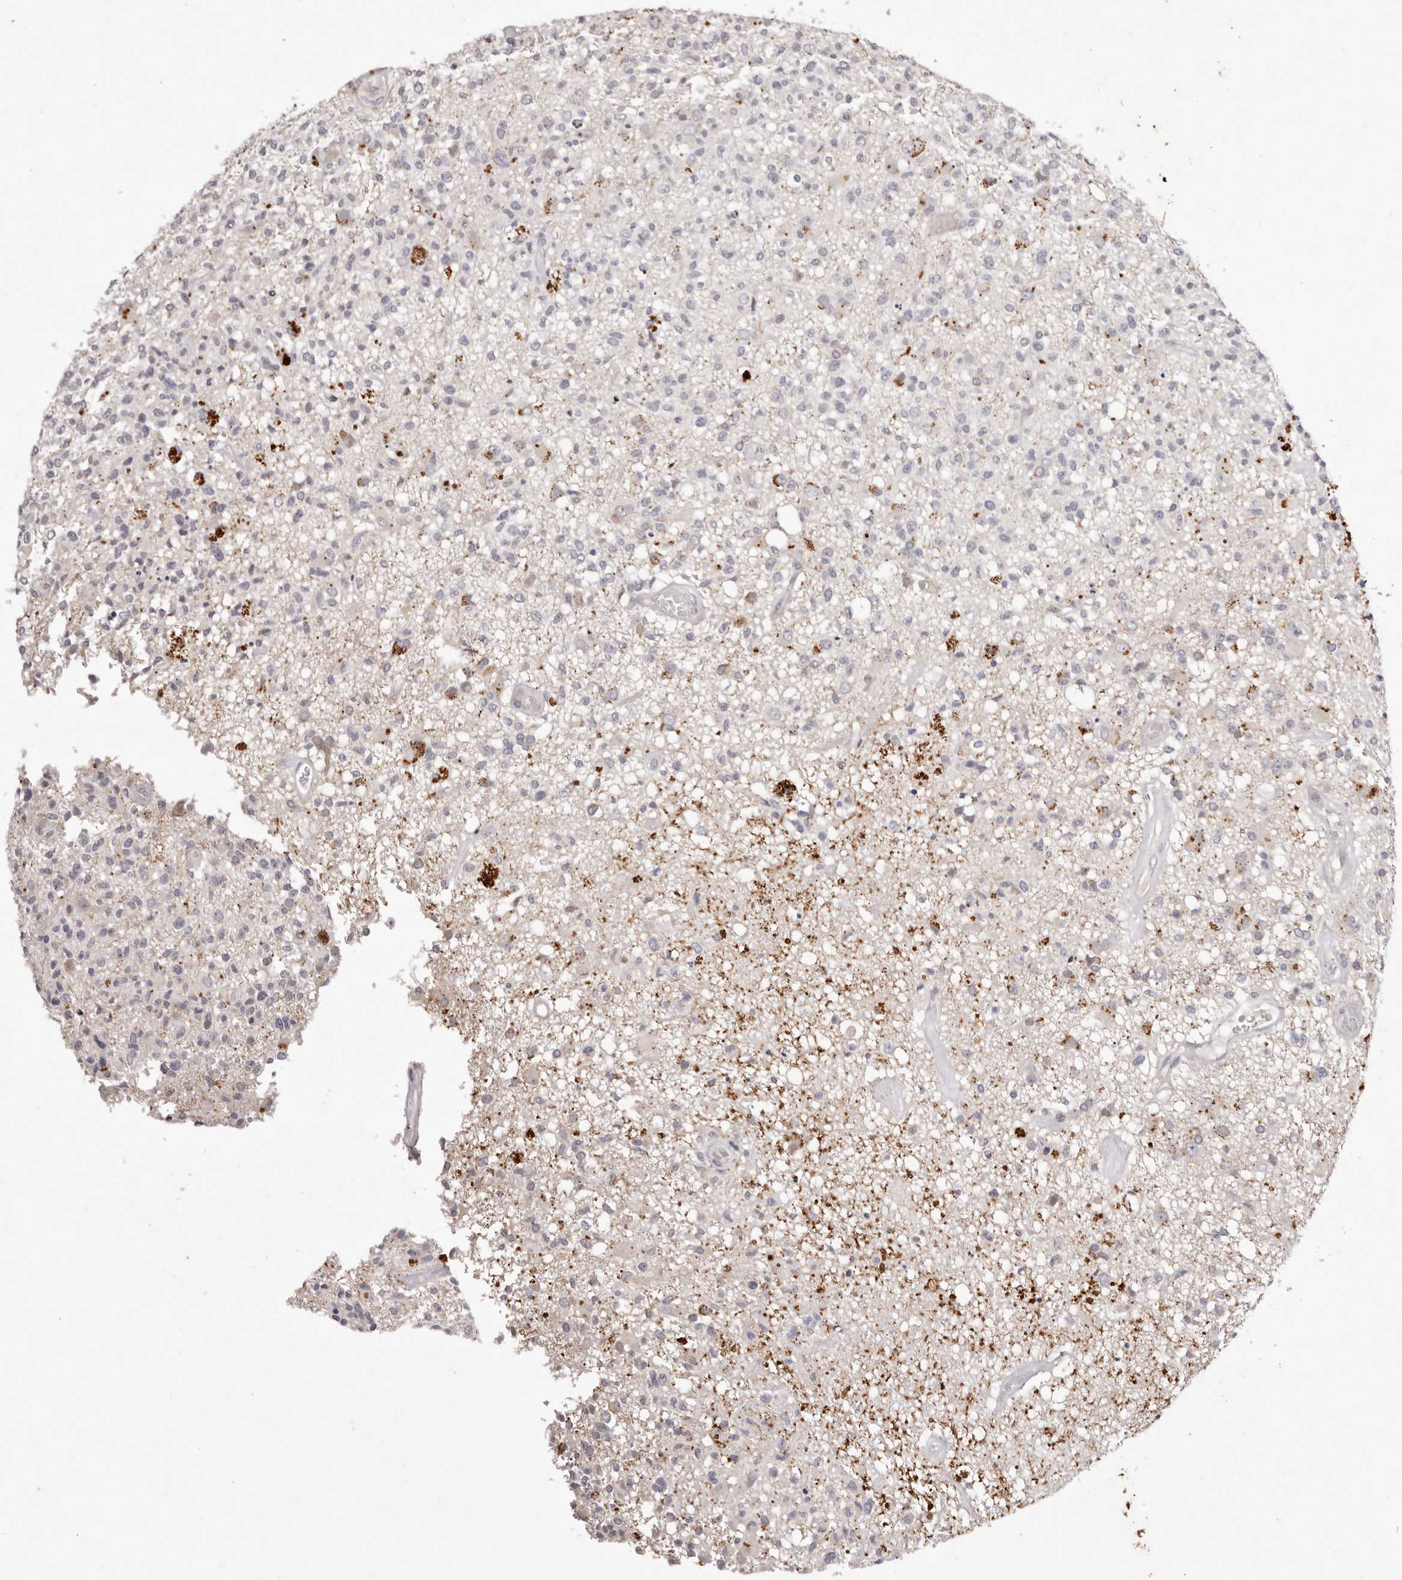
{"staining": {"intensity": "negative", "quantity": "none", "location": "none"}, "tissue": "glioma", "cell_type": "Tumor cells", "image_type": "cancer", "snomed": [{"axis": "morphology", "description": "Glioma, malignant, High grade"}, {"axis": "morphology", "description": "Glioblastoma, NOS"}, {"axis": "topography", "description": "Brain"}], "caption": "High power microscopy histopathology image of an immunohistochemistry (IHC) histopathology image of glioma, revealing no significant expression in tumor cells.", "gene": "GARNL3", "patient": {"sex": "male", "age": 60}}